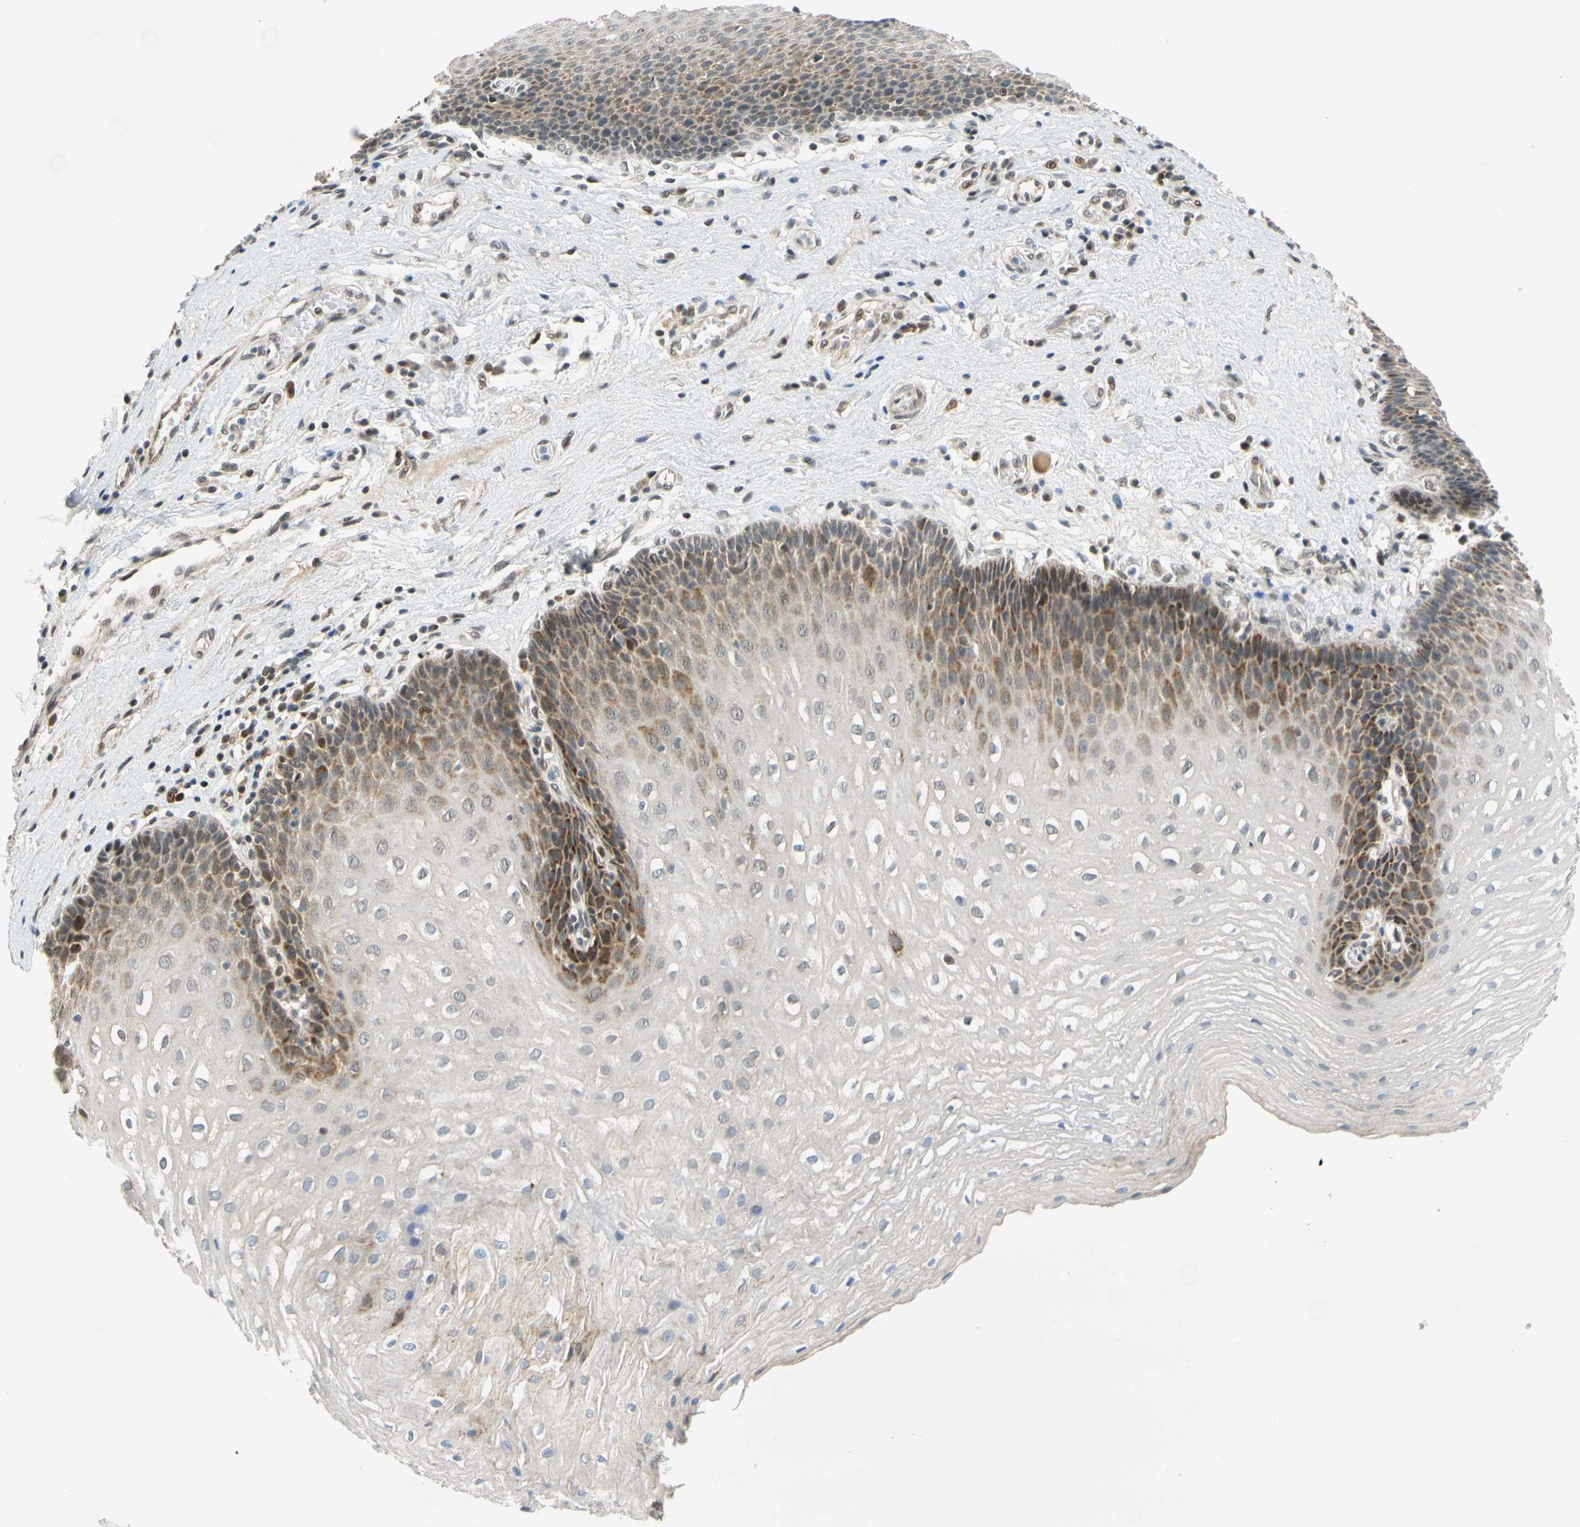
{"staining": {"intensity": "strong", "quantity": "25%-75%", "location": "cytoplasmic/membranous"}, "tissue": "esophagus", "cell_type": "Squamous epithelial cells", "image_type": "normal", "snomed": [{"axis": "morphology", "description": "Normal tissue, NOS"}, {"axis": "topography", "description": "Esophagus"}], "caption": "Immunohistochemistry of unremarkable esophagus reveals high levels of strong cytoplasmic/membranous staining in approximately 25%-75% of squamous epithelial cells. (IHC, brightfield microscopy, high magnification).", "gene": "POGZ", "patient": {"sex": "male", "age": 48}}